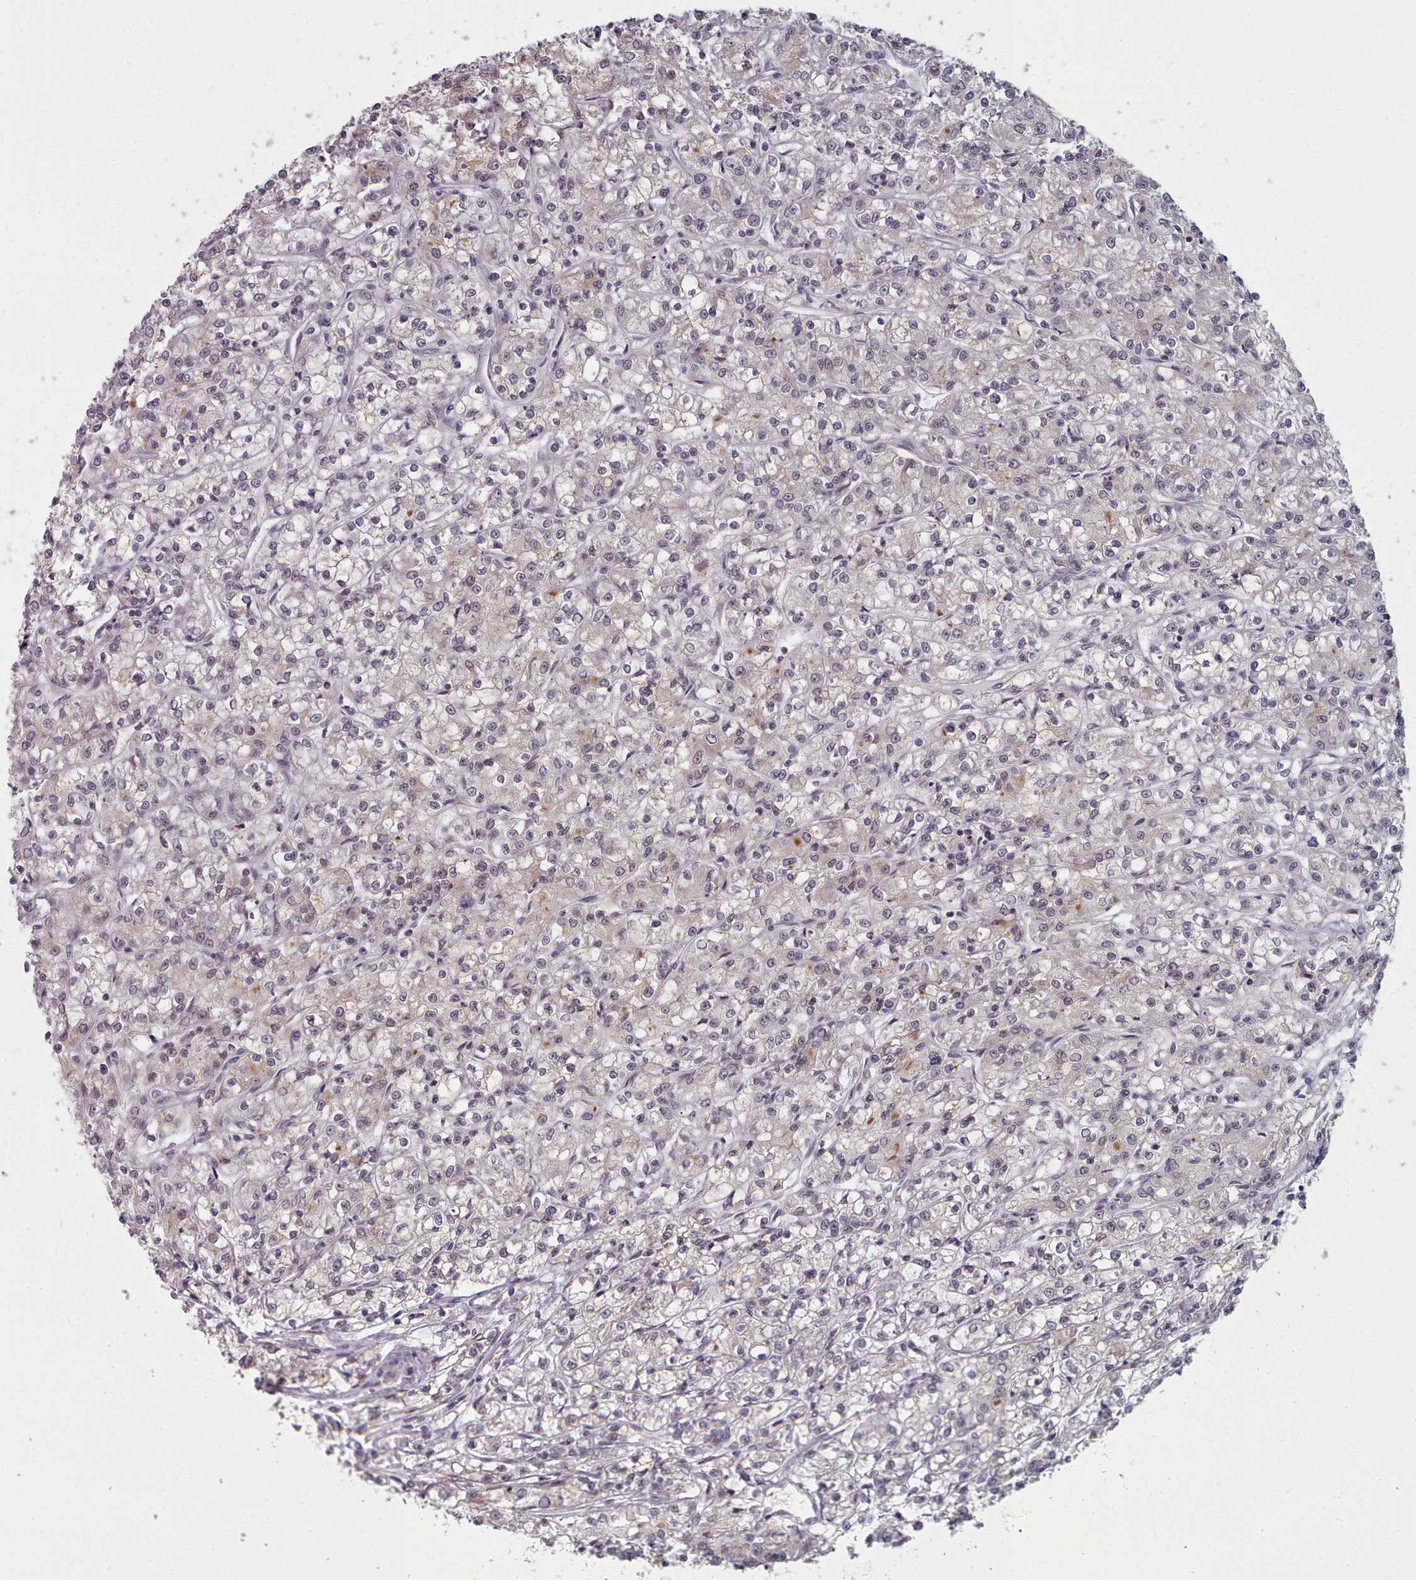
{"staining": {"intensity": "negative", "quantity": "none", "location": "none"}, "tissue": "renal cancer", "cell_type": "Tumor cells", "image_type": "cancer", "snomed": [{"axis": "morphology", "description": "Adenocarcinoma, NOS"}, {"axis": "topography", "description": "Kidney"}], "caption": "The photomicrograph displays no staining of tumor cells in renal adenocarcinoma.", "gene": "HYAL3", "patient": {"sex": "female", "age": 59}}